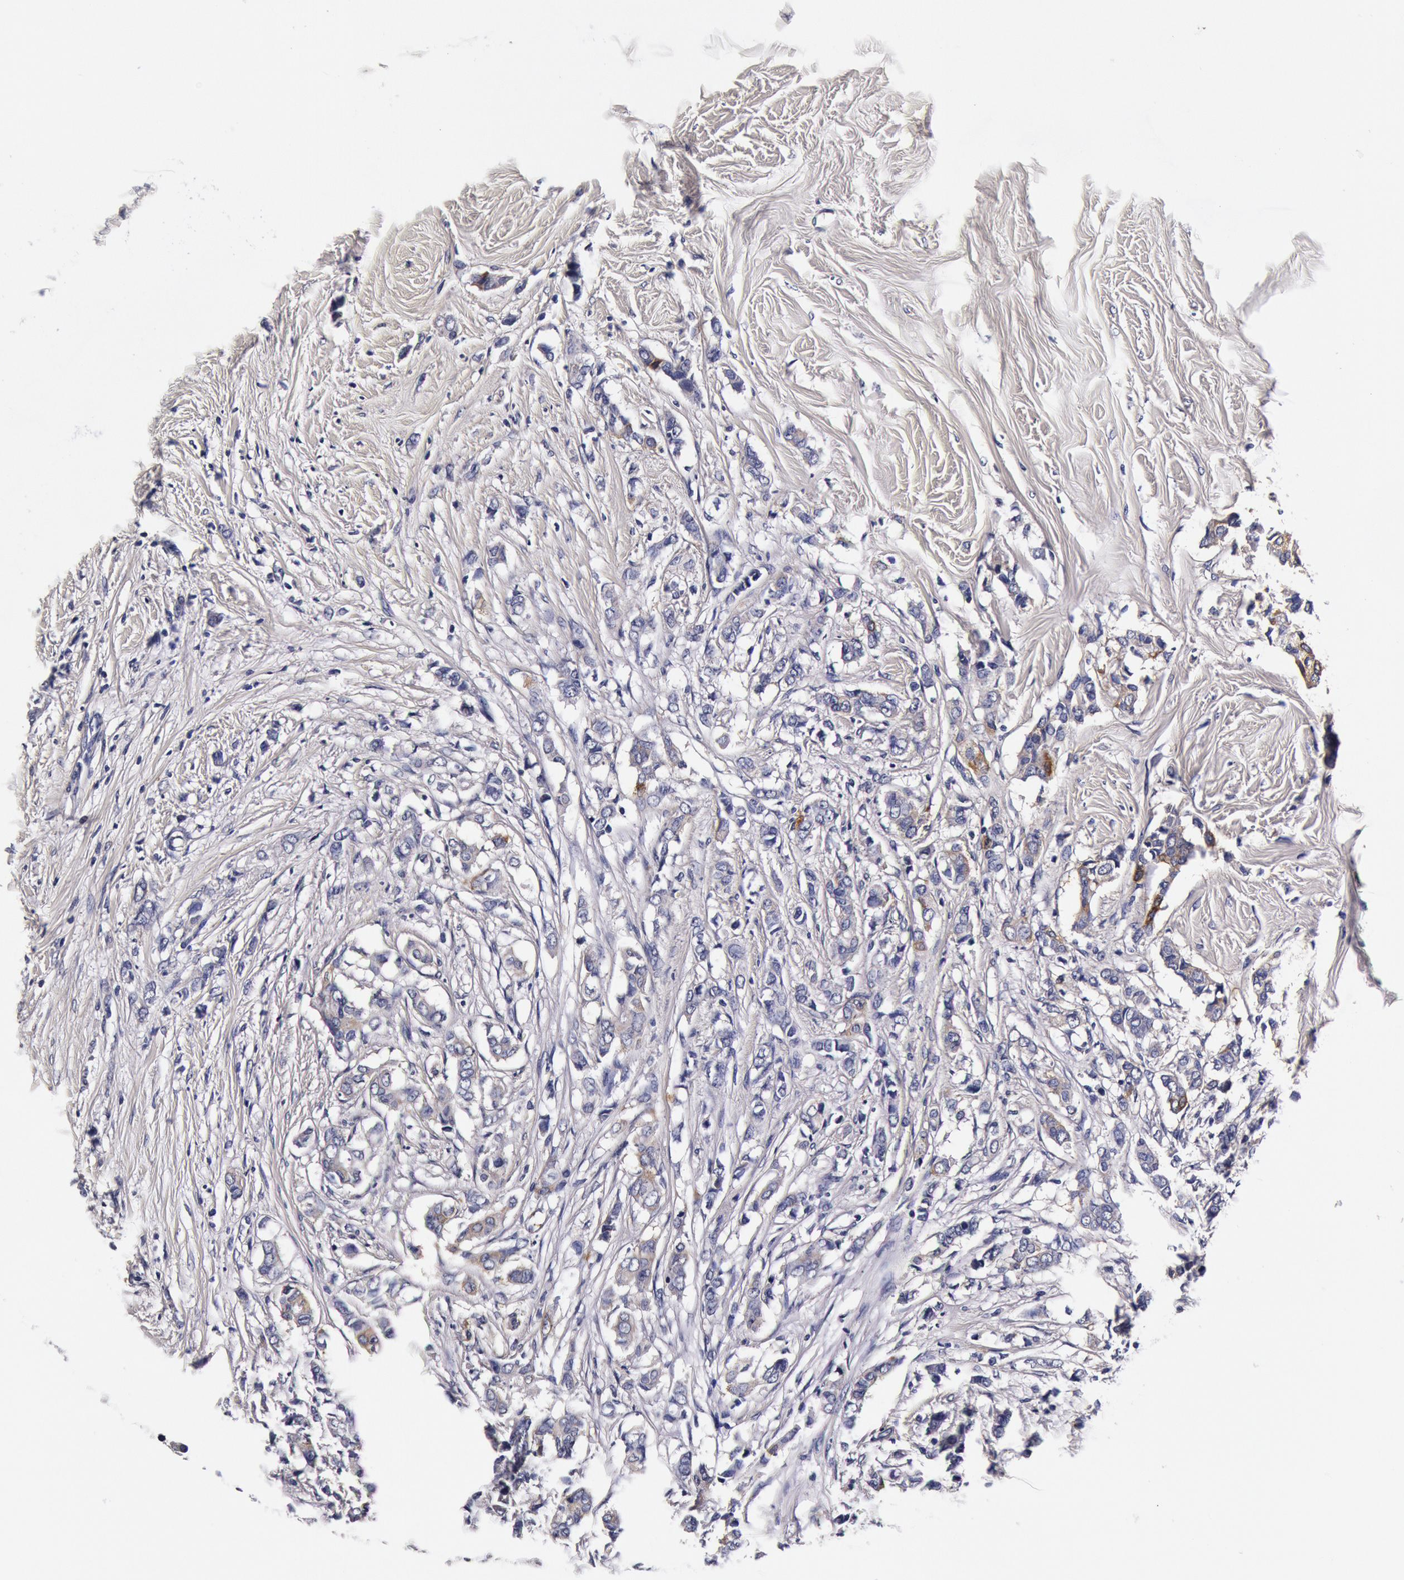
{"staining": {"intensity": "negative", "quantity": "none", "location": "none"}, "tissue": "breast cancer", "cell_type": "Tumor cells", "image_type": "cancer", "snomed": [{"axis": "morphology", "description": "Duct carcinoma"}, {"axis": "topography", "description": "Breast"}], "caption": "The histopathology image exhibits no staining of tumor cells in breast intraductal carcinoma.", "gene": "CCDC22", "patient": {"sex": "female", "age": 84}}